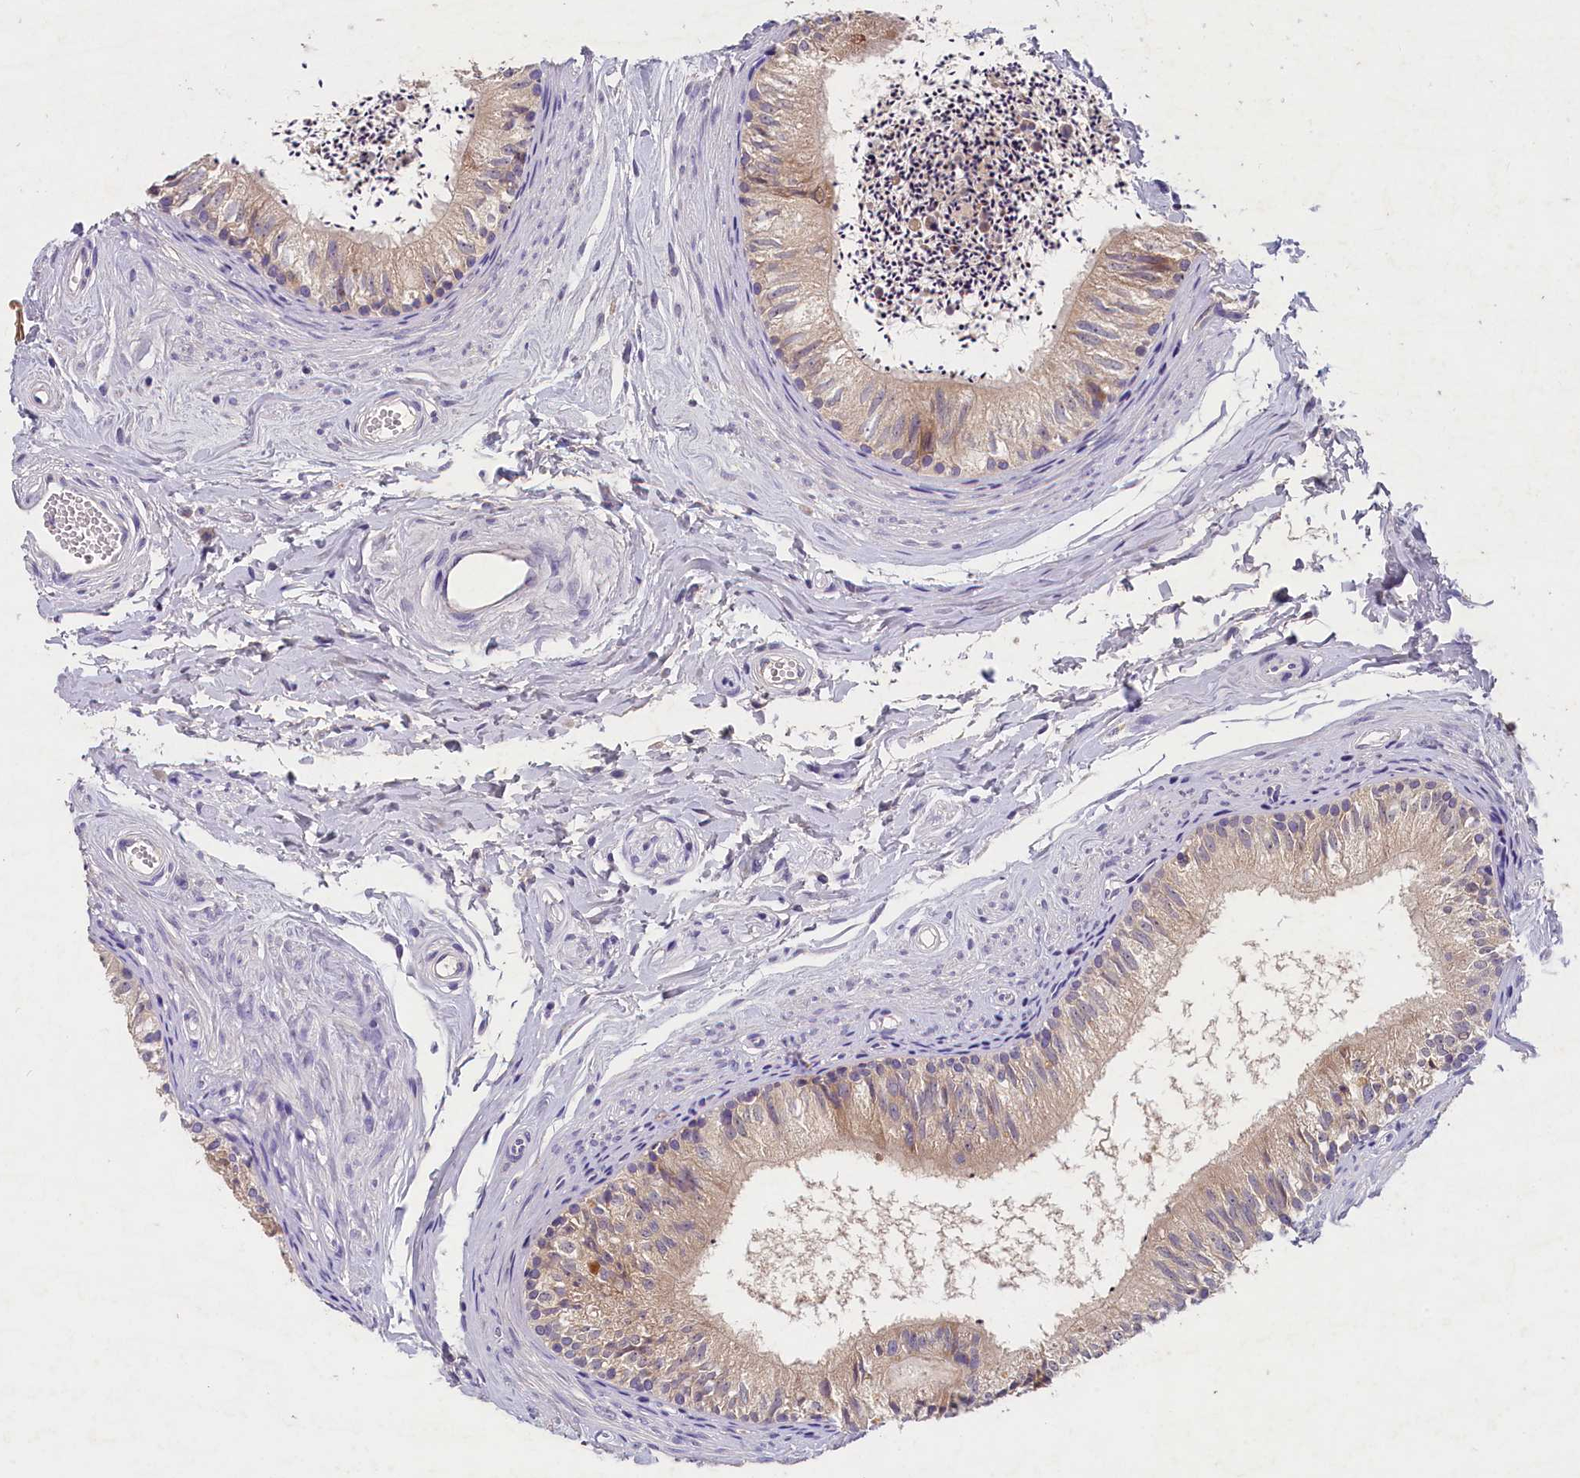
{"staining": {"intensity": "moderate", "quantity": "25%-75%", "location": "cytoplasmic/membranous"}, "tissue": "epididymis", "cell_type": "Glandular cells", "image_type": "normal", "snomed": [{"axis": "morphology", "description": "Normal tissue, NOS"}, {"axis": "topography", "description": "Epididymis"}], "caption": "The immunohistochemical stain highlights moderate cytoplasmic/membranous staining in glandular cells of benign epididymis.", "gene": "ST7L", "patient": {"sex": "male", "age": 56}}